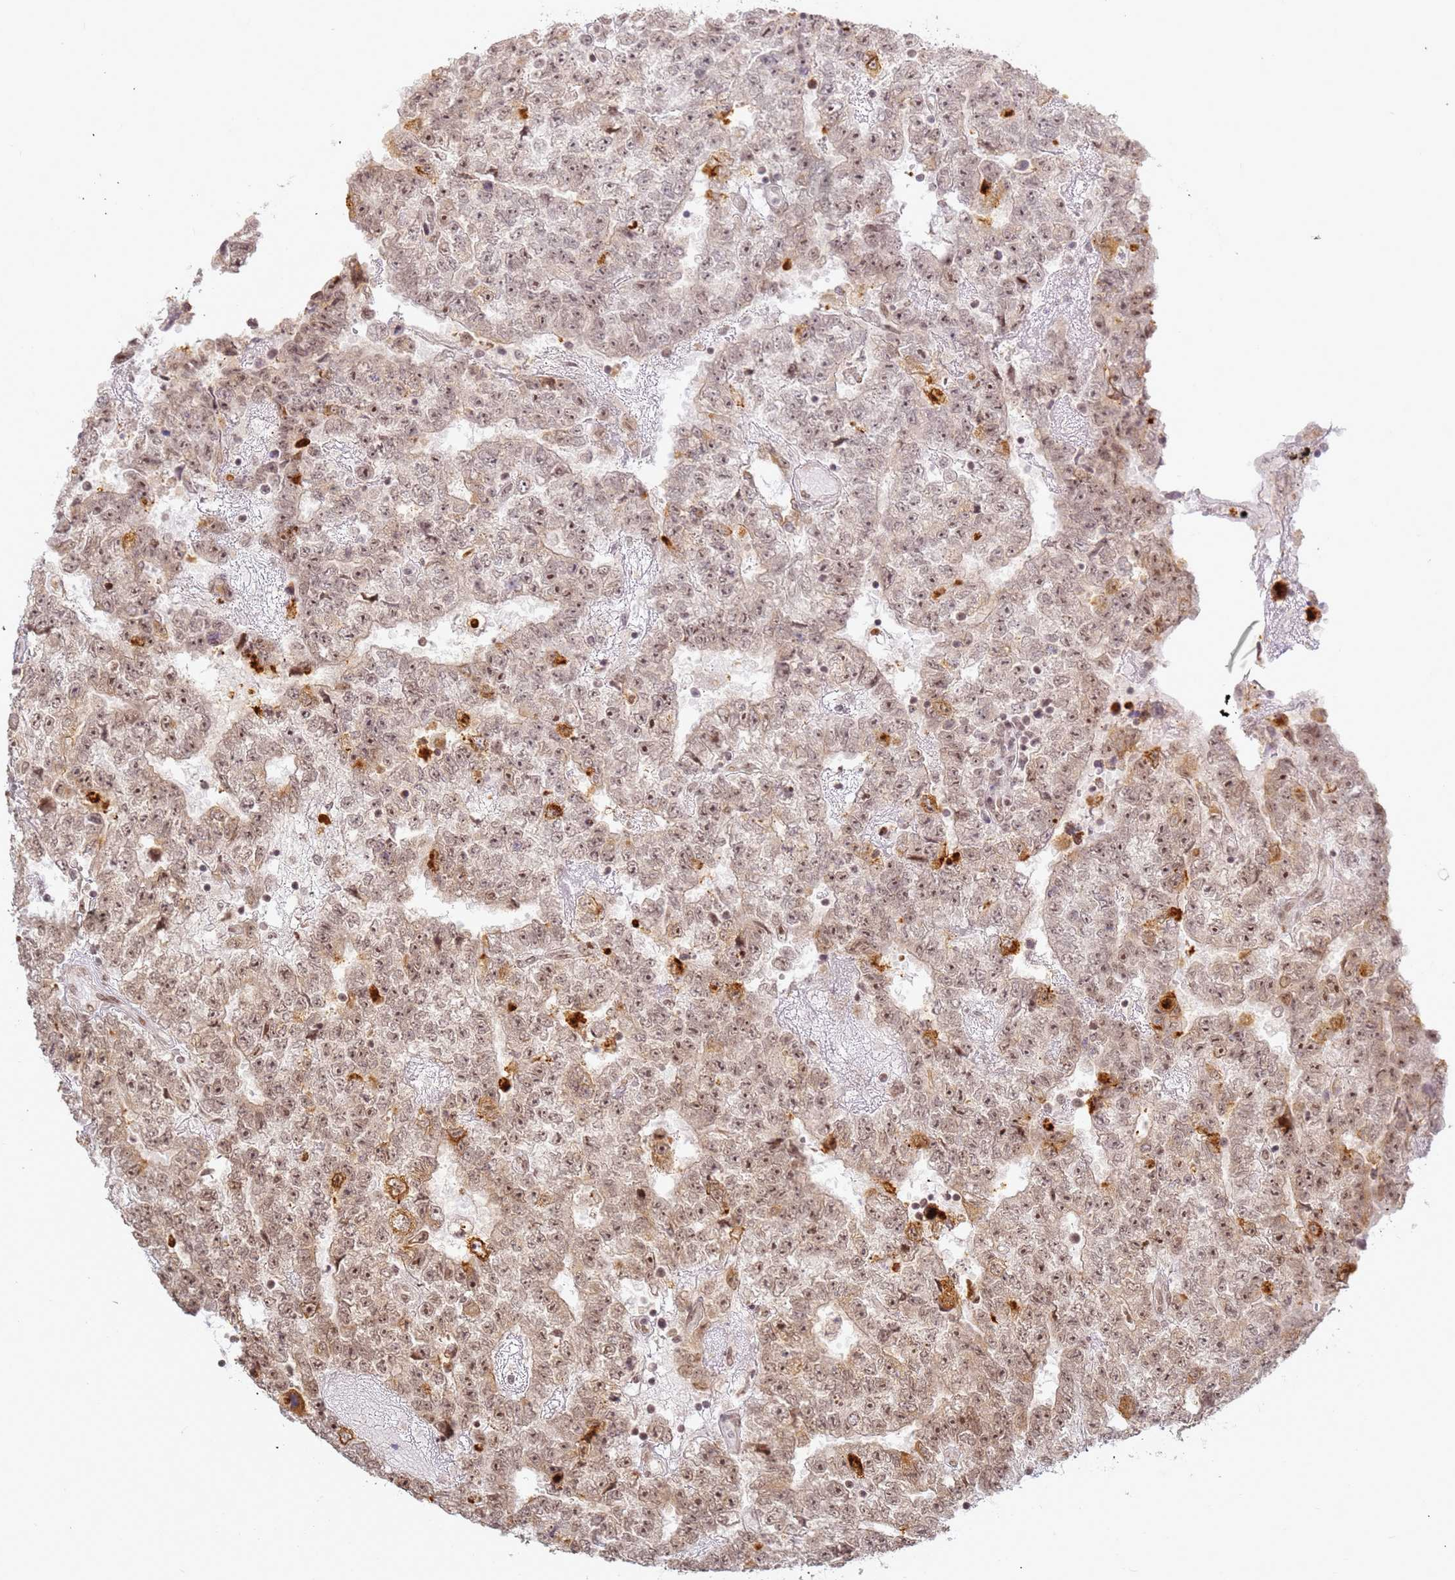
{"staining": {"intensity": "moderate", "quantity": ">75%", "location": "nuclear"}, "tissue": "testis cancer", "cell_type": "Tumor cells", "image_type": "cancer", "snomed": [{"axis": "morphology", "description": "Carcinoma, Embryonal, NOS"}, {"axis": "topography", "description": "Testis"}], "caption": "An image of human testis cancer (embryonal carcinoma) stained for a protein shows moderate nuclear brown staining in tumor cells.", "gene": "ABCA2", "patient": {"sex": "male", "age": 25}}